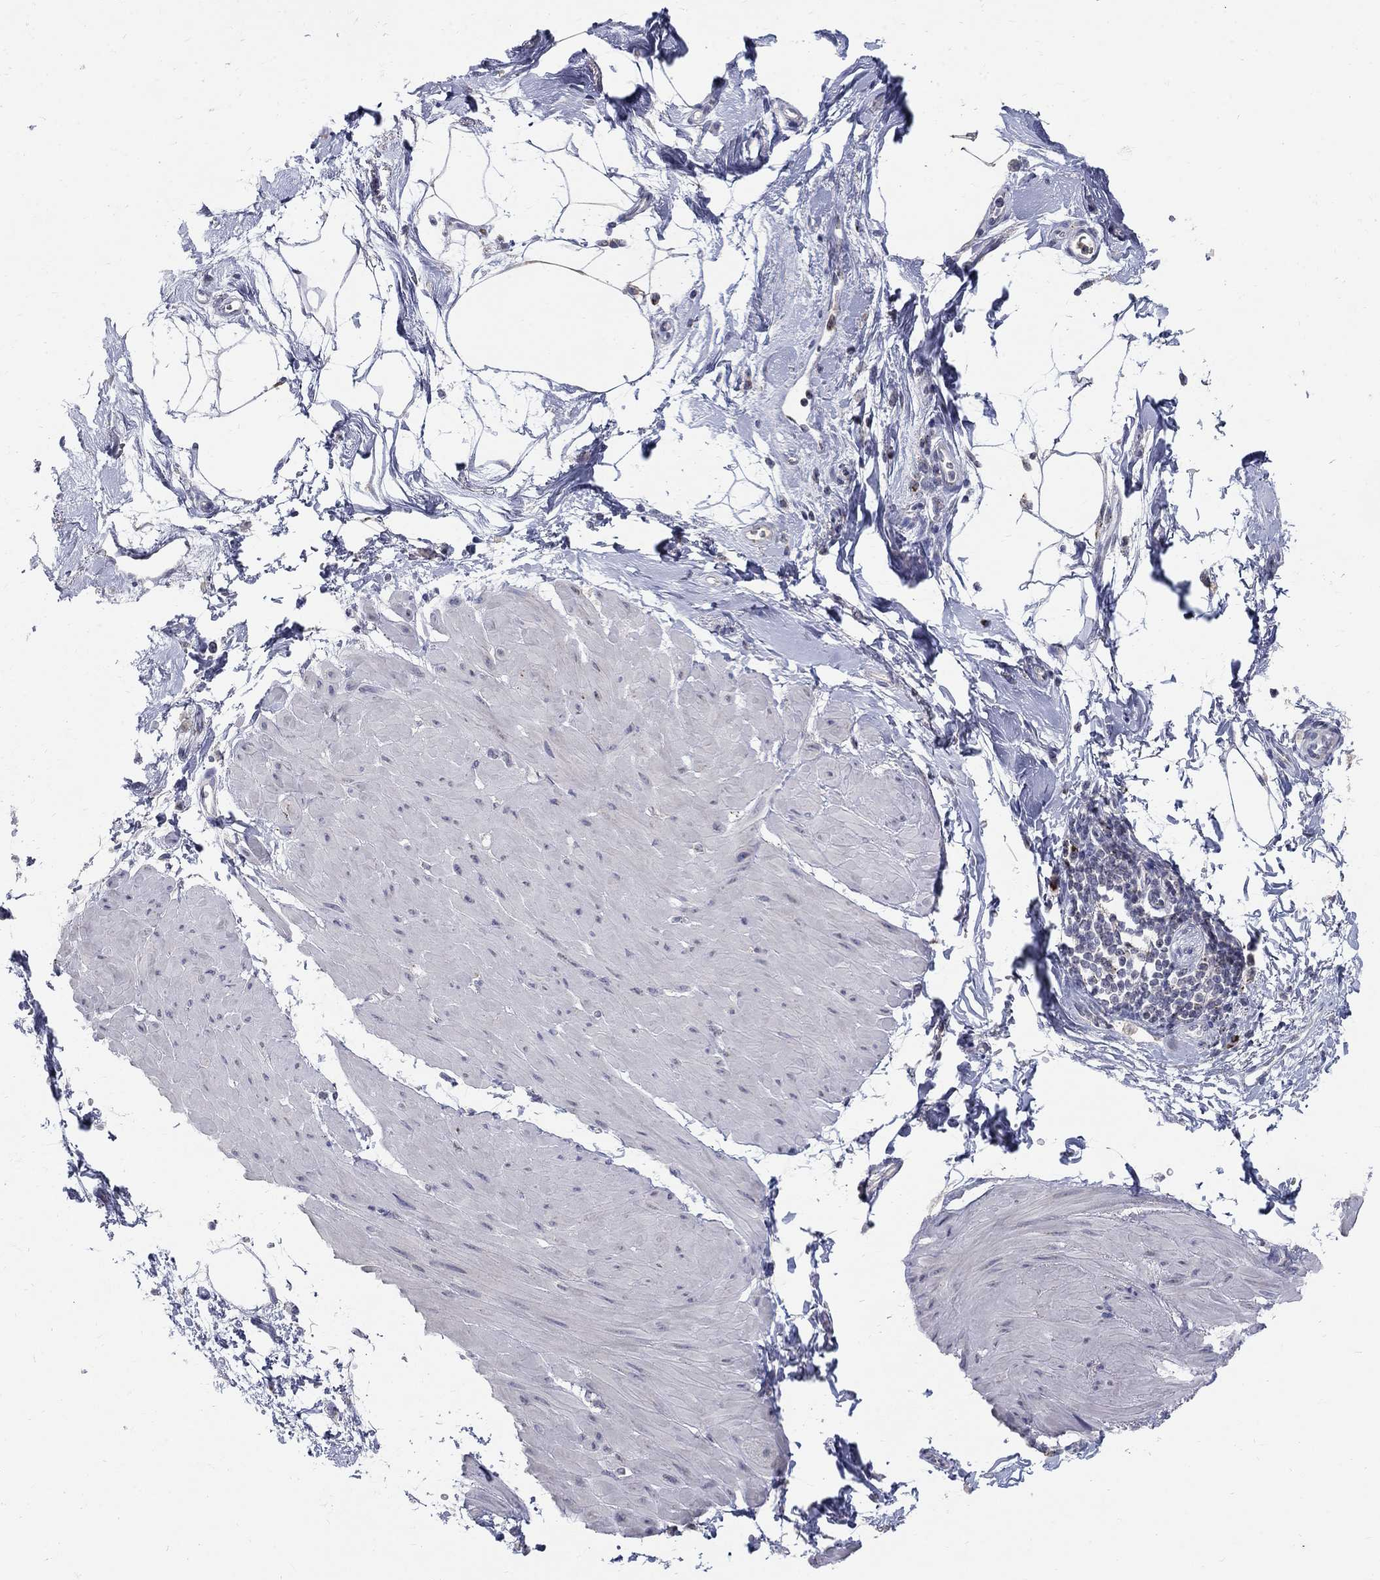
{"staining": {"intensity": "negative", "quantity": "none", "location": "none"}, "tissue": "smooth muscle", "cell_type": "Smooth muscle cells", "image_type": "normal", "snomed": [{"axis": "morphology", "description": "Normal tissue, NOS"}, {"axis": "topography", "description": "Adipose tissue"}, {"axis": "topography", "description": "Smooth muscle"}, {"axis": "topography", "description": "Peripheral nerve tissue"}], "caption": "Smooth muscle cells are negative for brown protein staining in benign smooth muscle. The staining was performed using DAB (3,3'-diaminobenzidine) to visualize the protein expression in brown, while the nuclei were stained in blue with hematoxylin (Magnification: 20x).", "gene": "PANK3", "patient": {"sex": "male", "age": 83}}